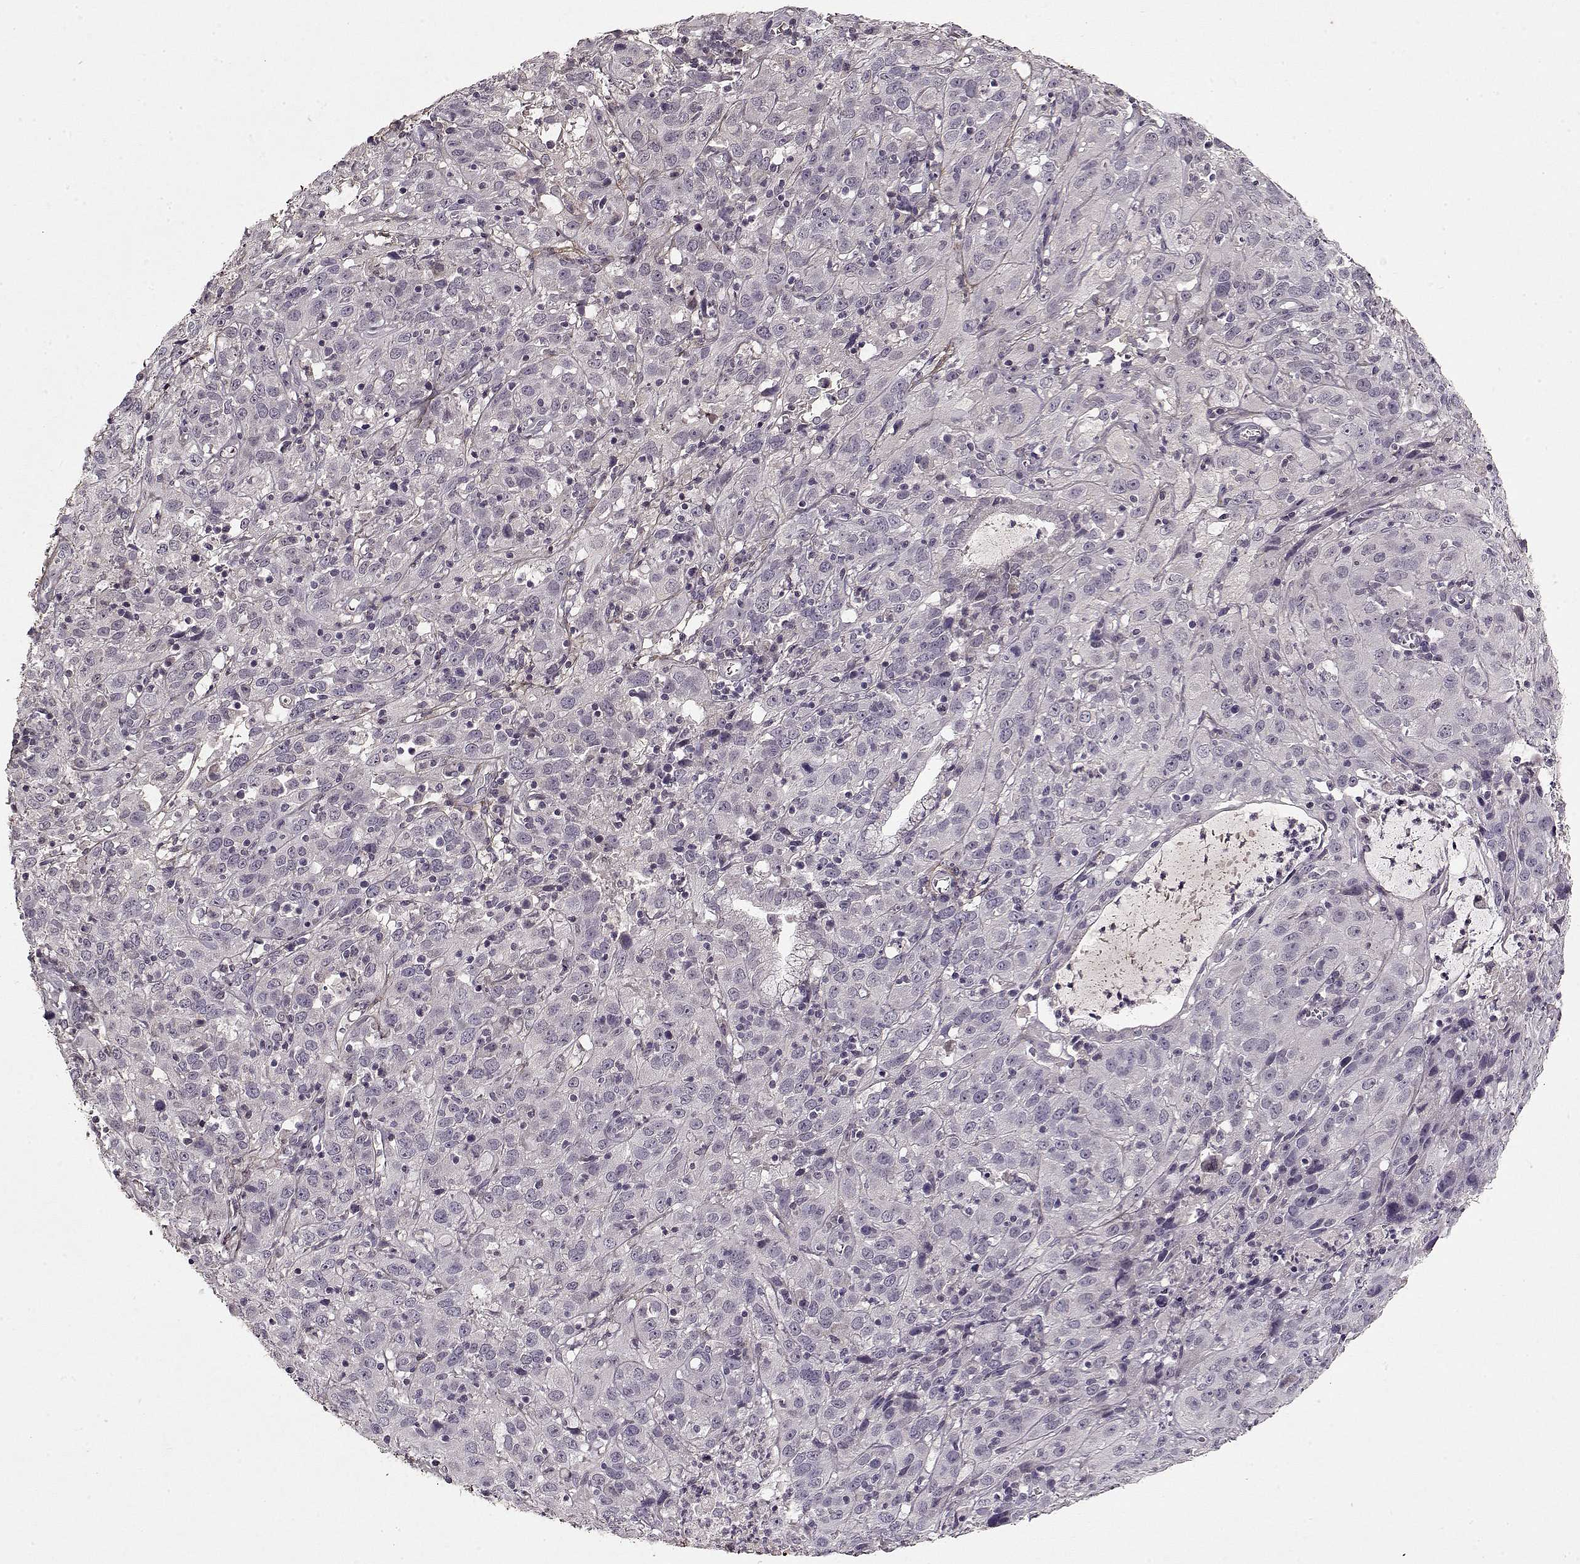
{"staining": {"intensity": "negative", "quantity": "none", "location": "none"}, "tissue": "cervical cancer", "cell_type": "Tumor cells", "image_type": "cancer", "snomed": [{"axis": "morphology", "description": "Squamous cell carcinoma, NOS"}, {"axis": "topography", "description": "Cervix"}], "caption": "There is no significant expression in tumor cells of cervical squamous cell carcinoma. (DAB (3,3'-diaminobenzidine) immunohistochemistry, high magnification).", "gene": "LUM", "patient": {"sex": "female", "age": 32}}